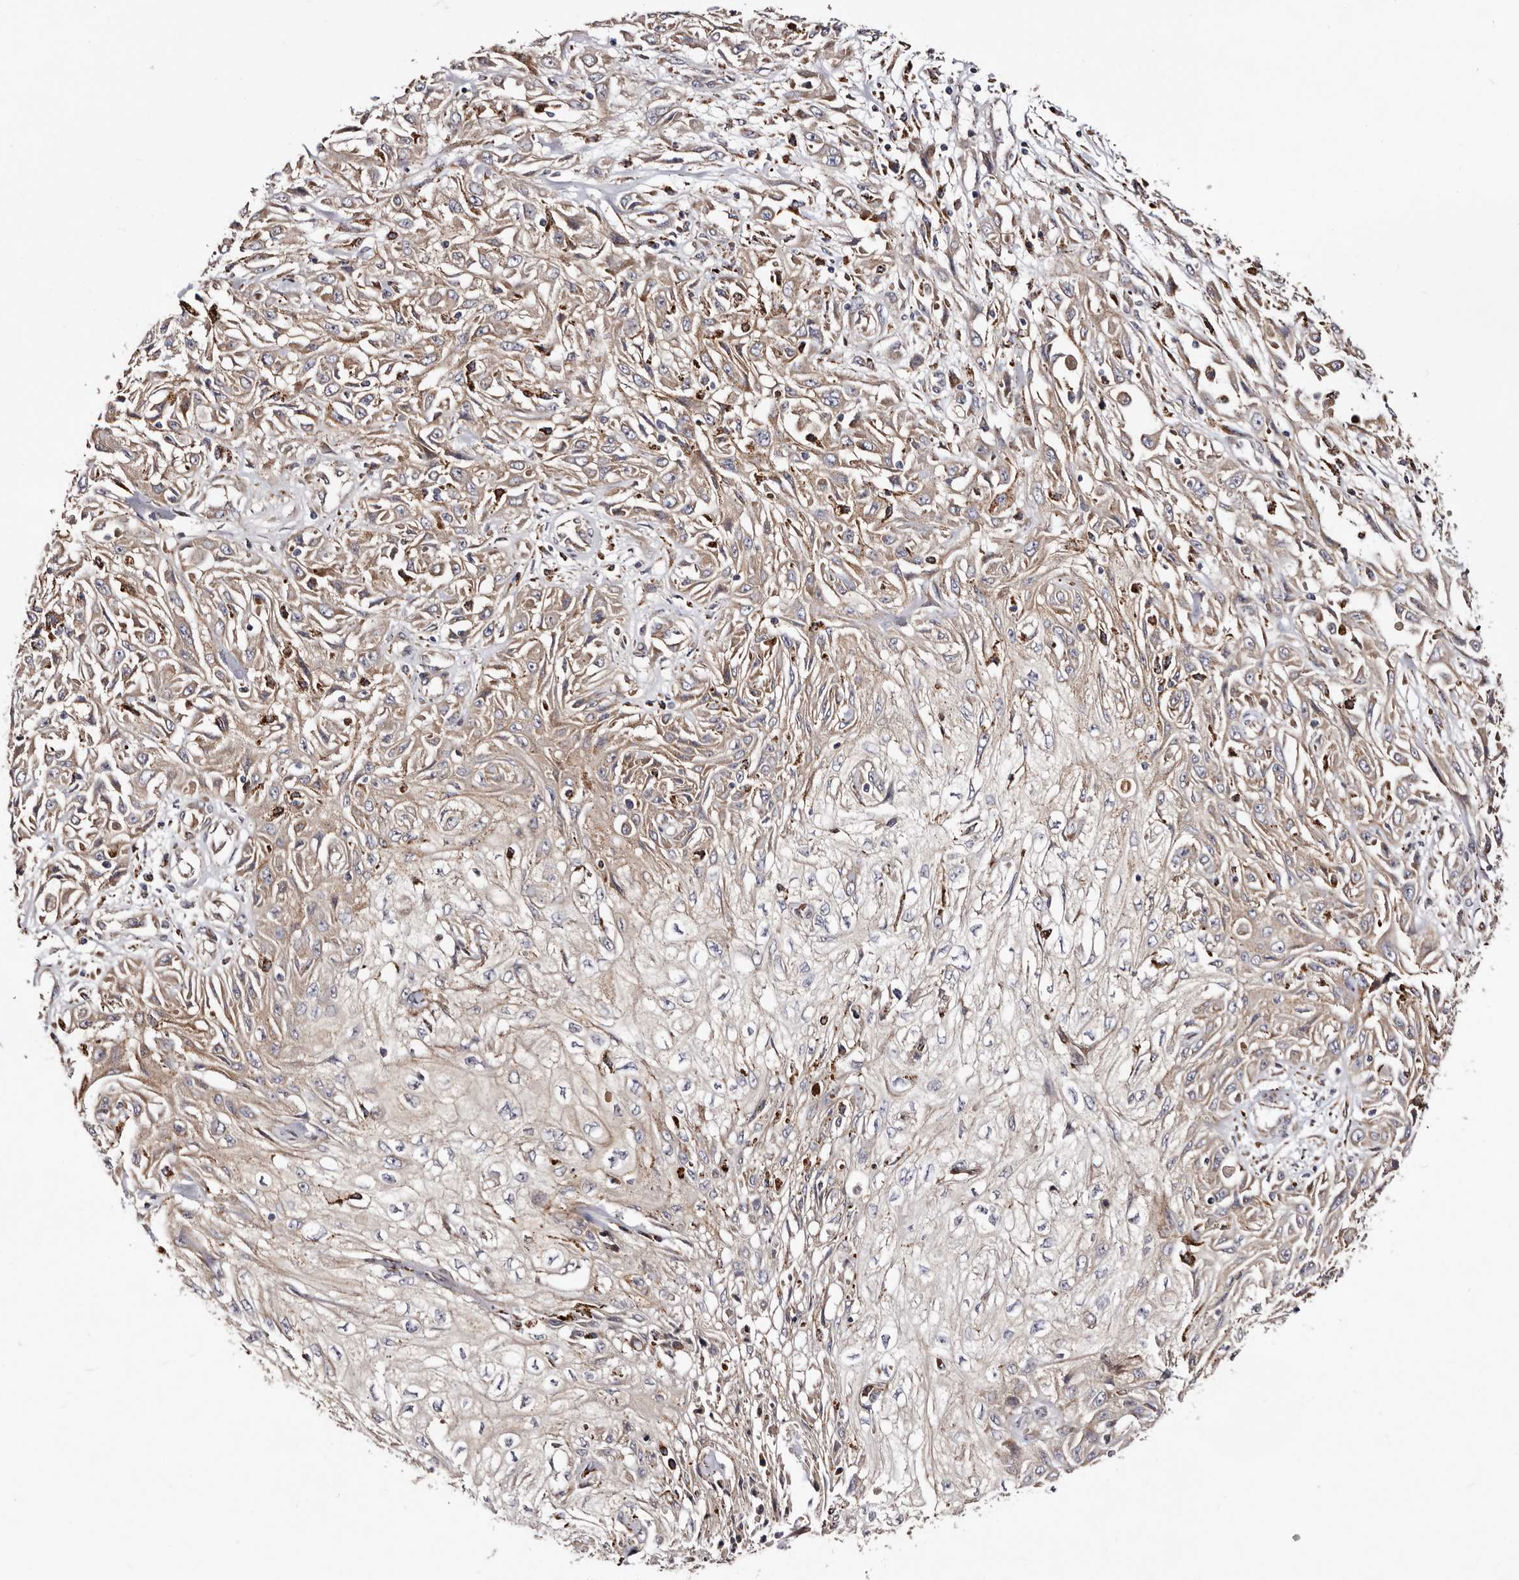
{"staining": {"intensity": "weak", "quantity": ">75%", "location": "cytoplasmic/membranous"}, "tissue": "skin cancer", "cell_type": "Tumor cells", "image_type": "cancer", "snomed": [{"axis": "morphology", "description": "Squamous cell carcinoma, NOS"}, {"axis": "morphology", "description": "Squamous cell carcinoma, metastatic, NOS"}, {"axis": "topography", "description": "Skin"}, {"axis": "topography", "description": "Lymph node"}], "caption": "Protein staining by immunohistochemistry exhibits weak cytoplasmic/membranous positivity in approximately >75% of tumor cells in metastatic squamous cell carcinoma (skin). (Stains: DAB in brown, nuclei in blue, Microscopy: brightfield microscopy at high magnification).", "gene": "LUZP1", "patient": {"sex": "male", "age": 75}}